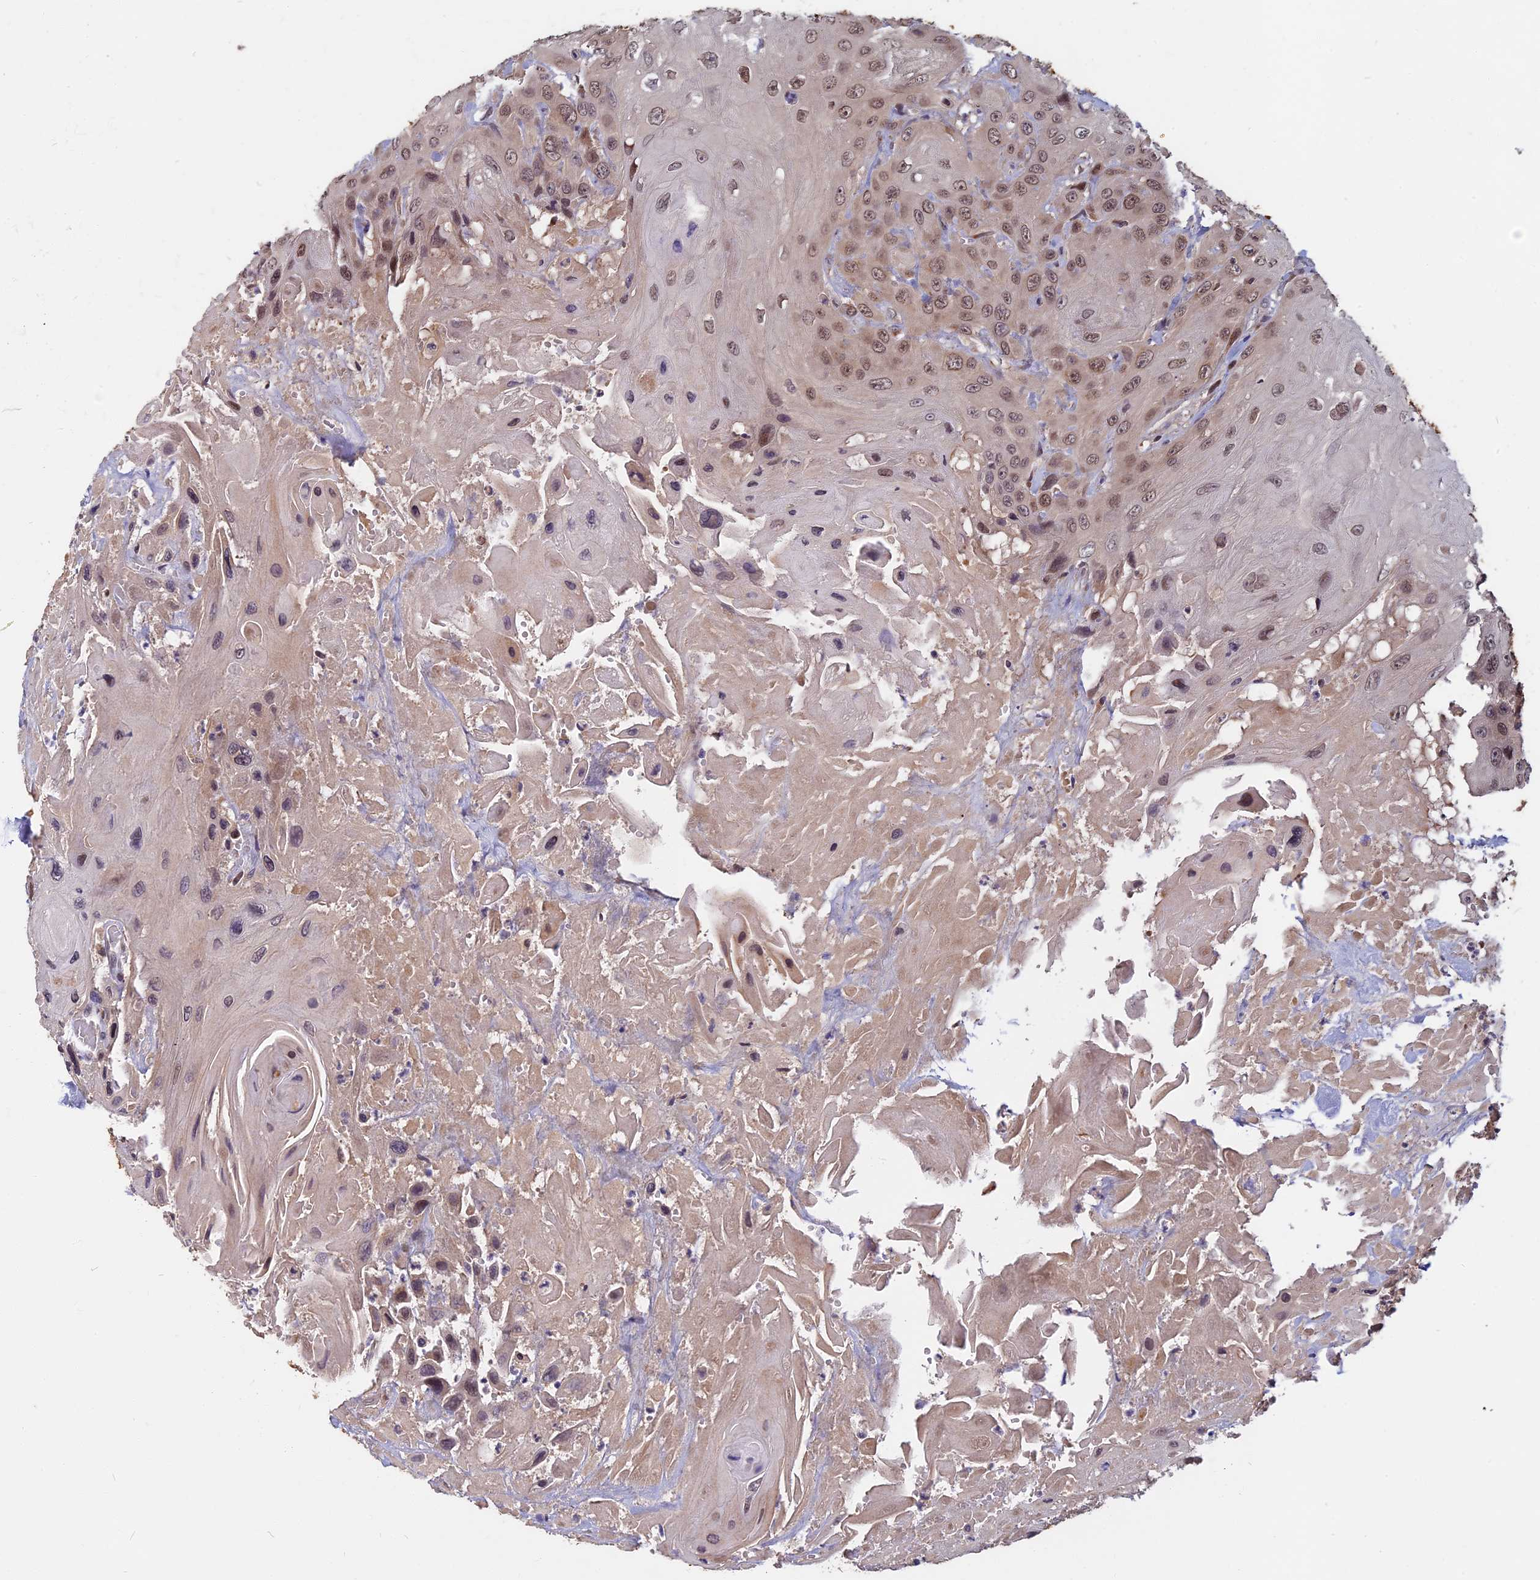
{"staining": {"intensity": "moderate", "quantity": ">75%", "location": "nuclear"}, "tissue": "head and neck cancer", "cell_type": "Tumor cells", "image_type": "cancer", "snomed": [{"axis": "morphology", "description": "Squamous cell carcinoma, NOS"}, {"axis": "topography", "description": "Head-Neck"}], "caption": "An immunohistochemistry (IHC) histopathology image of tumor tissue is shown. Protein staining in brown labels moderate nuclear positivity in head and neck cancer (squamous cell carcinoma) within tumor cells. The protein of interest is shown in brown color, while the nuclei are stained blue.", "gene": "CCDC113", "patient": {"sex": "male", "age": 81}}